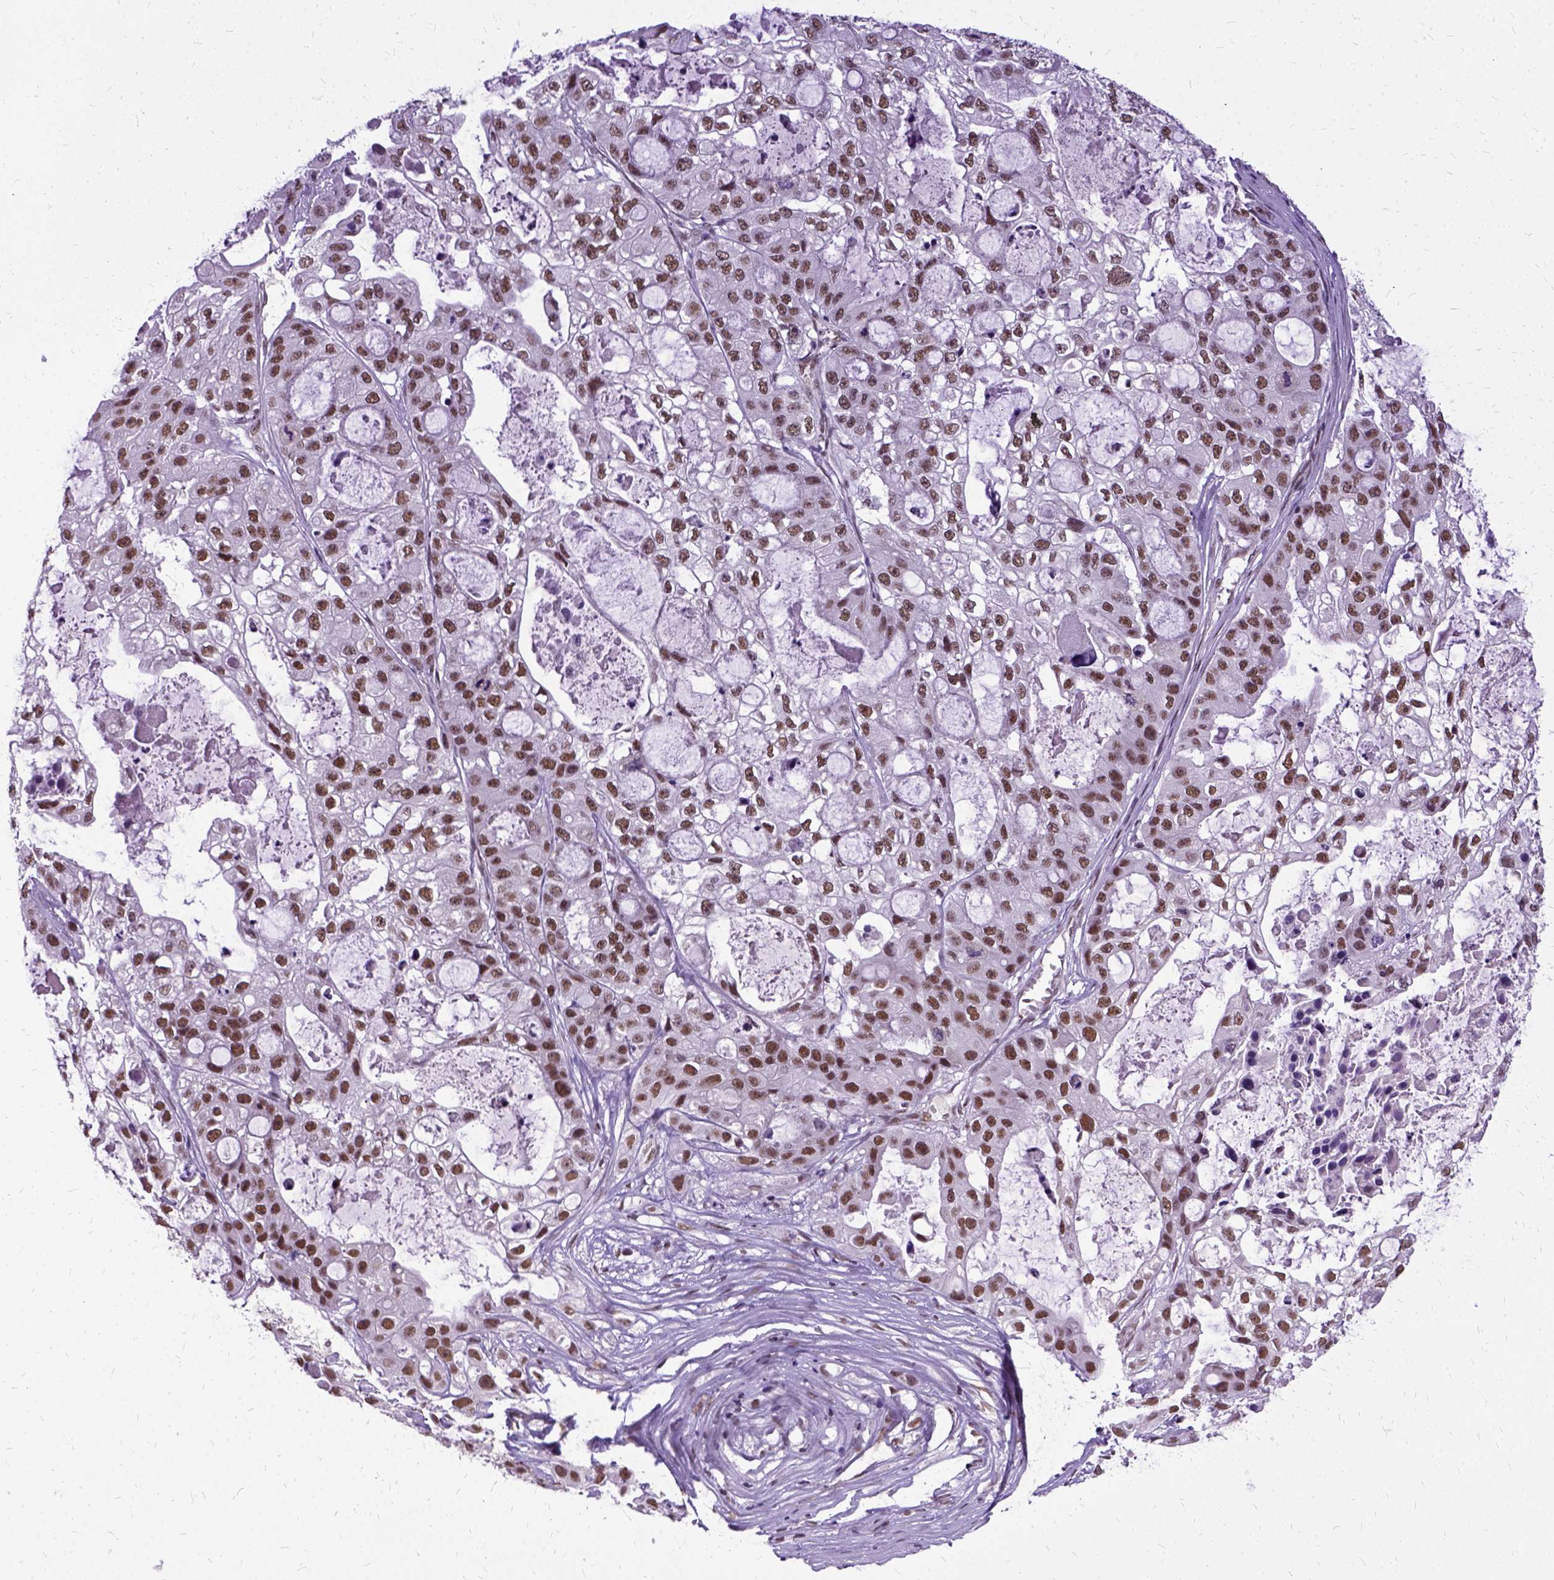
{"staining": {"intensity": "moderate", "quantity": ">75%", "location": "nuclear"}, "tissue": "ovarian cancer", "cell_type": "Tumor cells", "image_type": "cancer", "snomed": [{"axis": "morphology", "description": "Cystadenocarcinoma, serous, NOS"}, {"axis": "topography", "description": "Ovary"}], "caption": "High-magnification brightfield microscopy of ovarian cancer (serous cystadenocarcinoma) stained with DAB (3,3'-diaminobenzidine) (brown) and counterstained with hematoxylin (blue). tumor cells exhibit moderate nuclear positivity is present in about>75% of cells.", "gene": "SETD1A", "patient": {"sex": "female", "age": 56}}